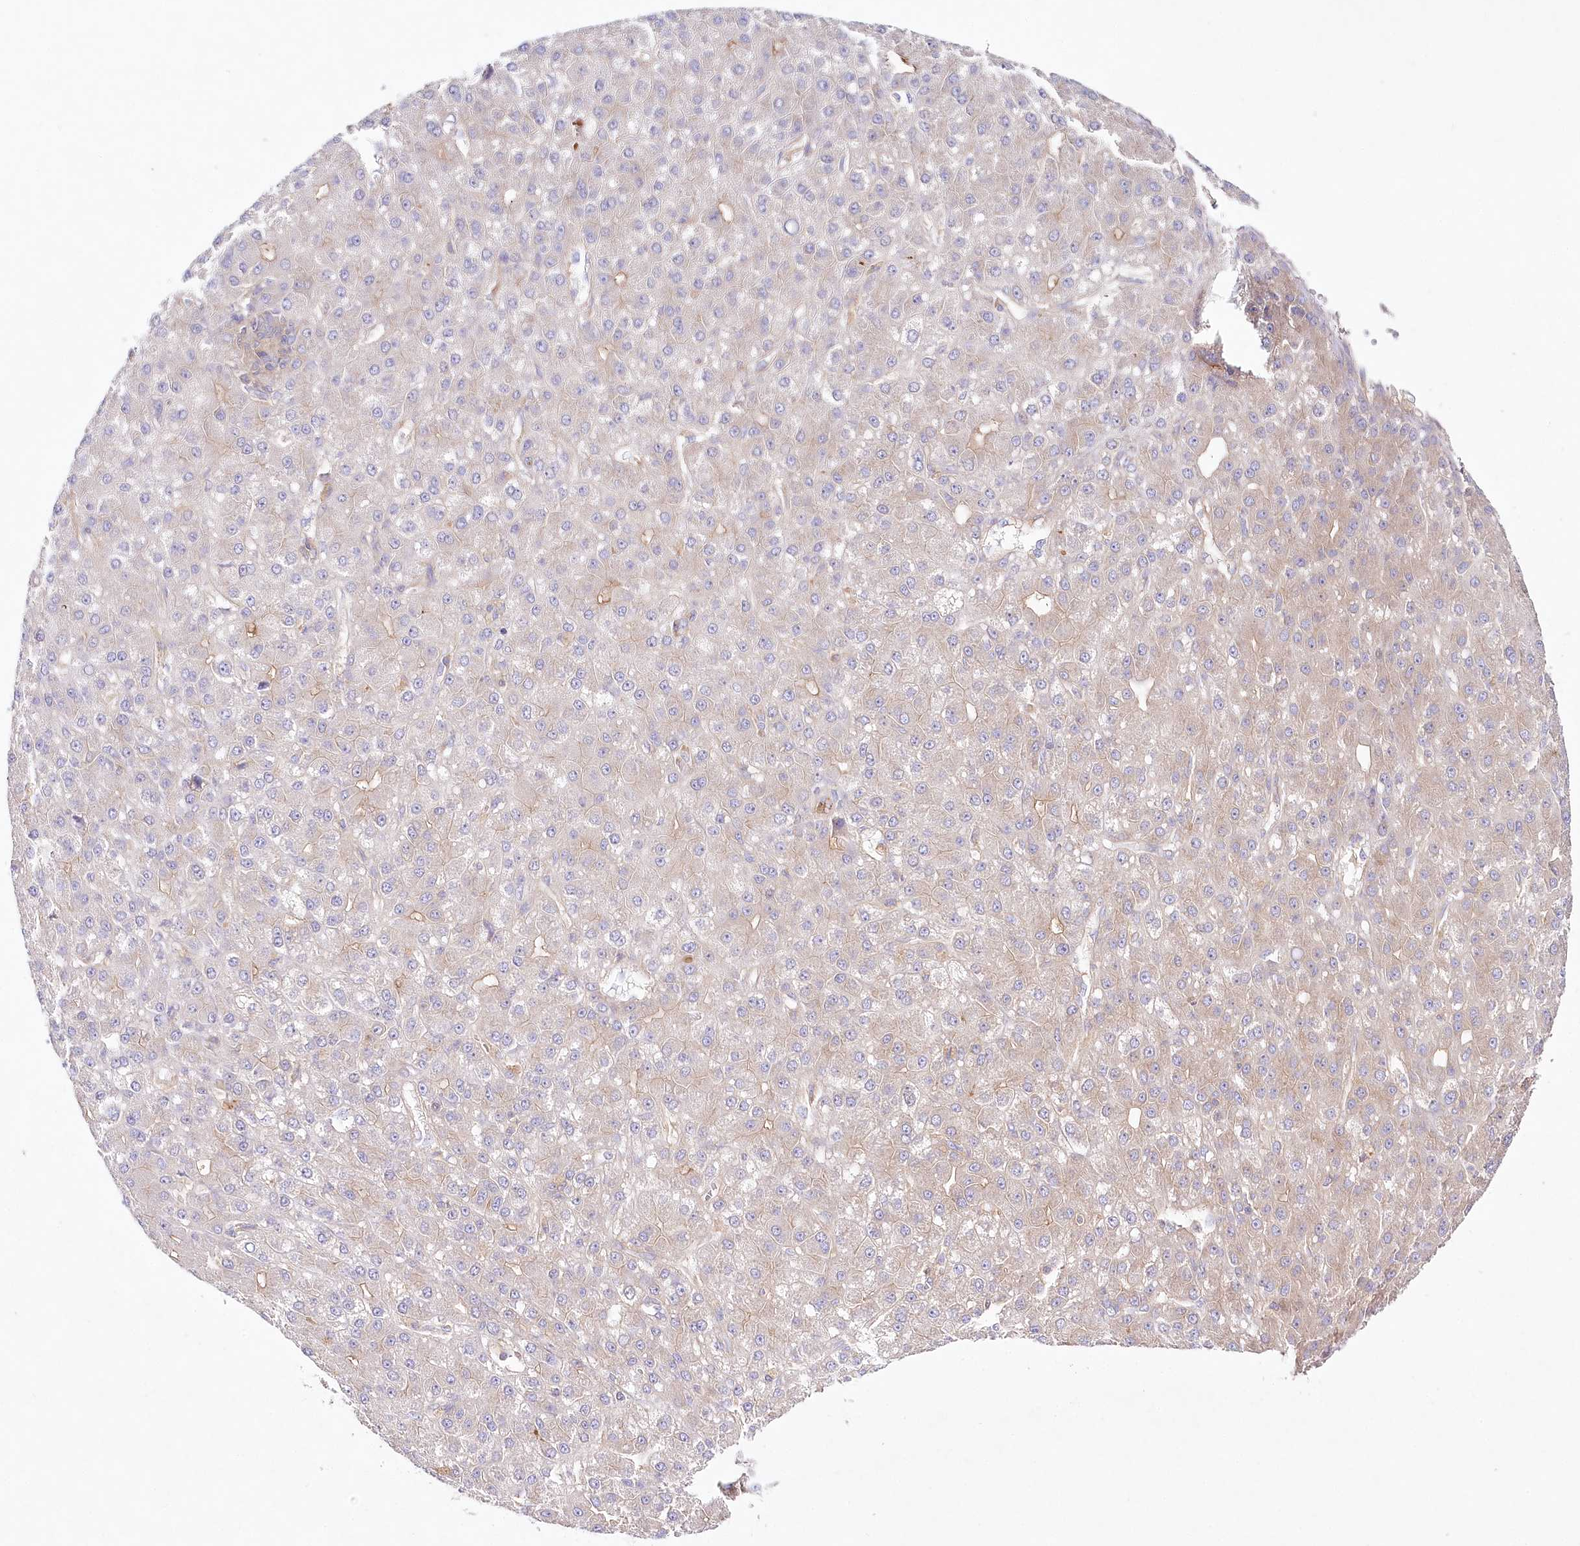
{"staining": {"intensity": "negative", "quantity": "none", "location": "none"}, "tissue": "liver cancer", "cell_type": "Tumor cells", "image_type": "cancer", "snomed": [{"axis": "morphology", "description": "Carcinoma, Hepatocellular, NOS"}, {"axis": "topography", "description": "Liver"}], "caption": "This is an immunohistochemistry image of liver hepatocellular carcinoma. There is no expression in tumor cells.", "gene": "ABRAXAS2", "patient": {"sex": "male", "age": 67}}